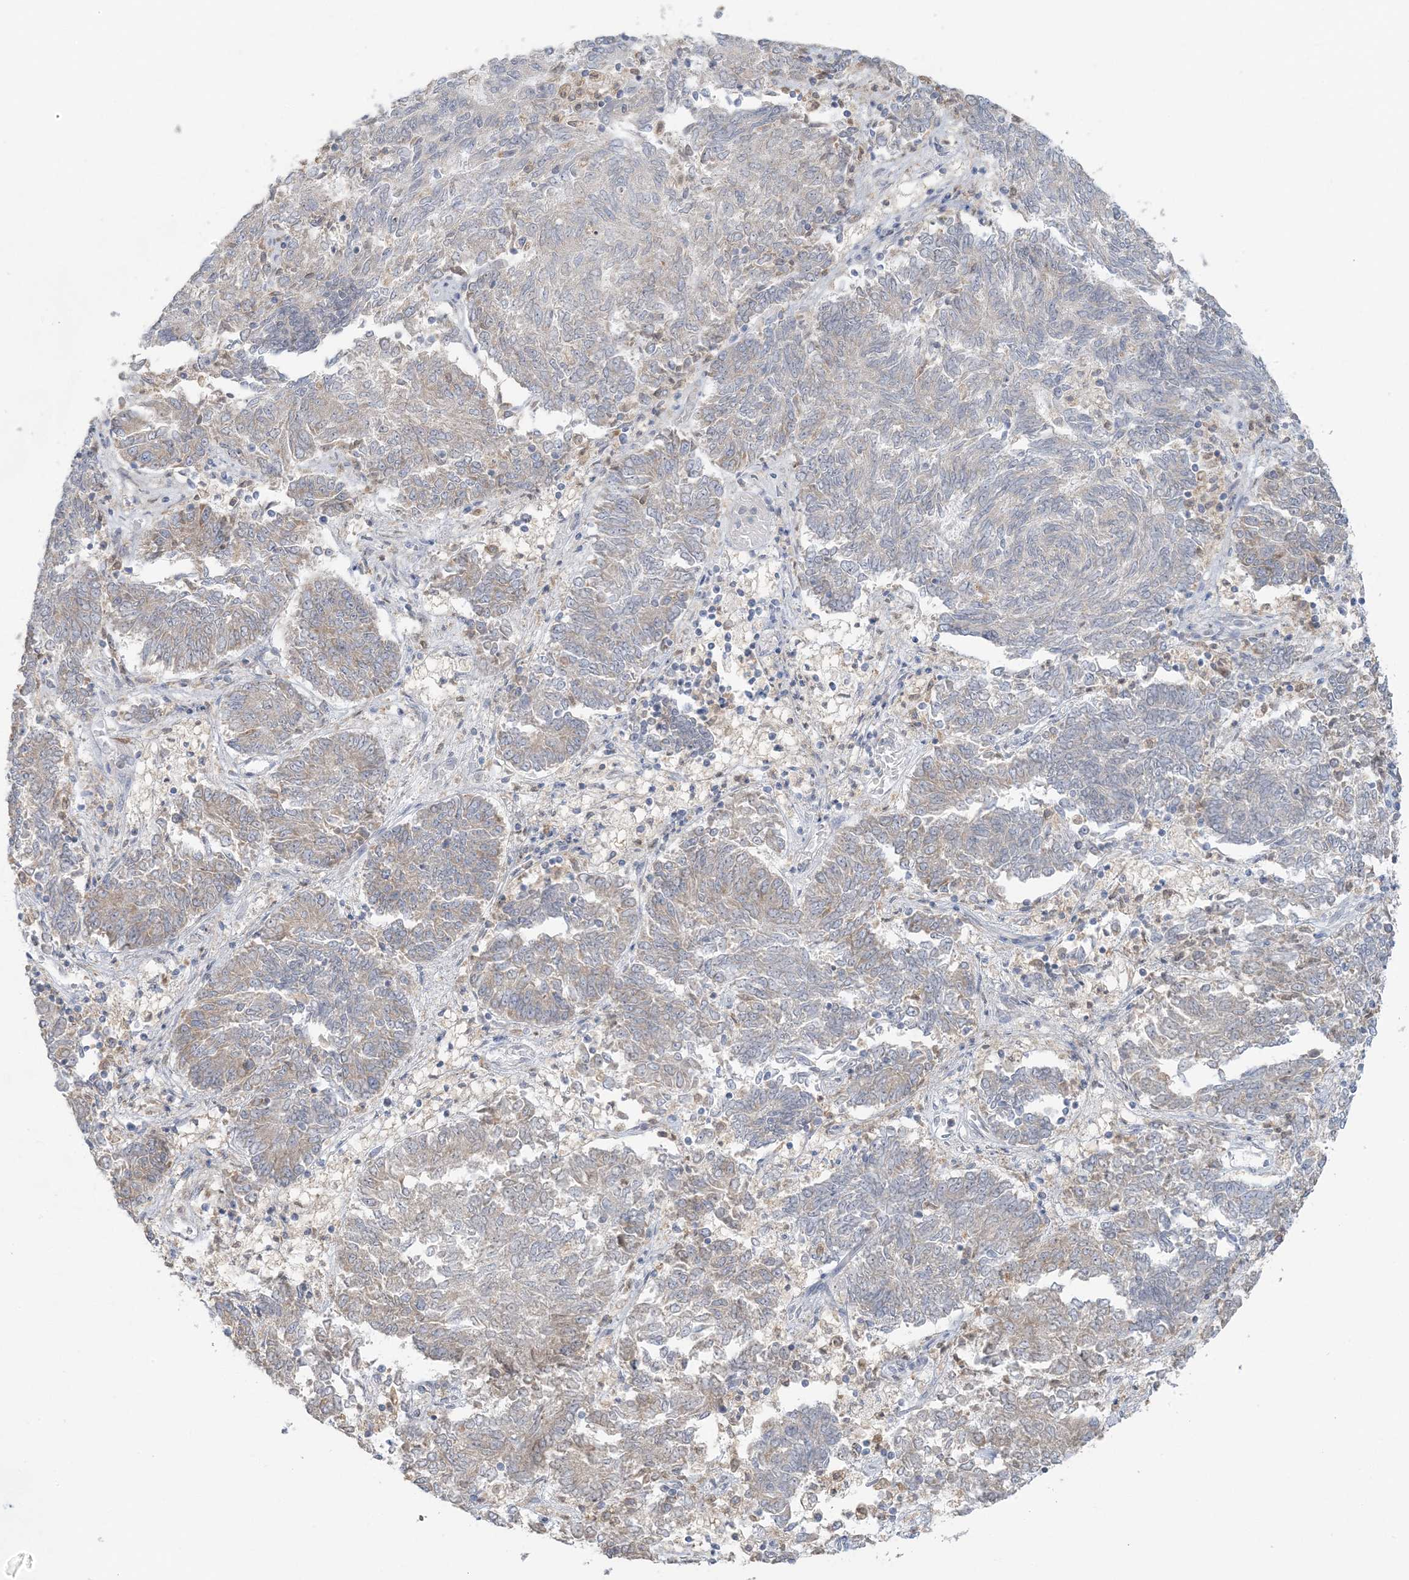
{"staining": {"intensity": "weak", "quantity": "<25%", "location": "cytoplasmic/membranous"}, "tissue": "endometrial cancer", "cell_type": "Tumor cells", "image_type": "cancer", "snomed": [{"axis": "morphology", "description": "Adenocarcinoma, NOS"}, {"axis": "topography", "description": "Endometrium"}], "caption": "The photomicrograph displays no staining of tumor cells in endometrial cancer.", "gene": "EEFSEC", "patient": {"sex": "female", "age": 80}}